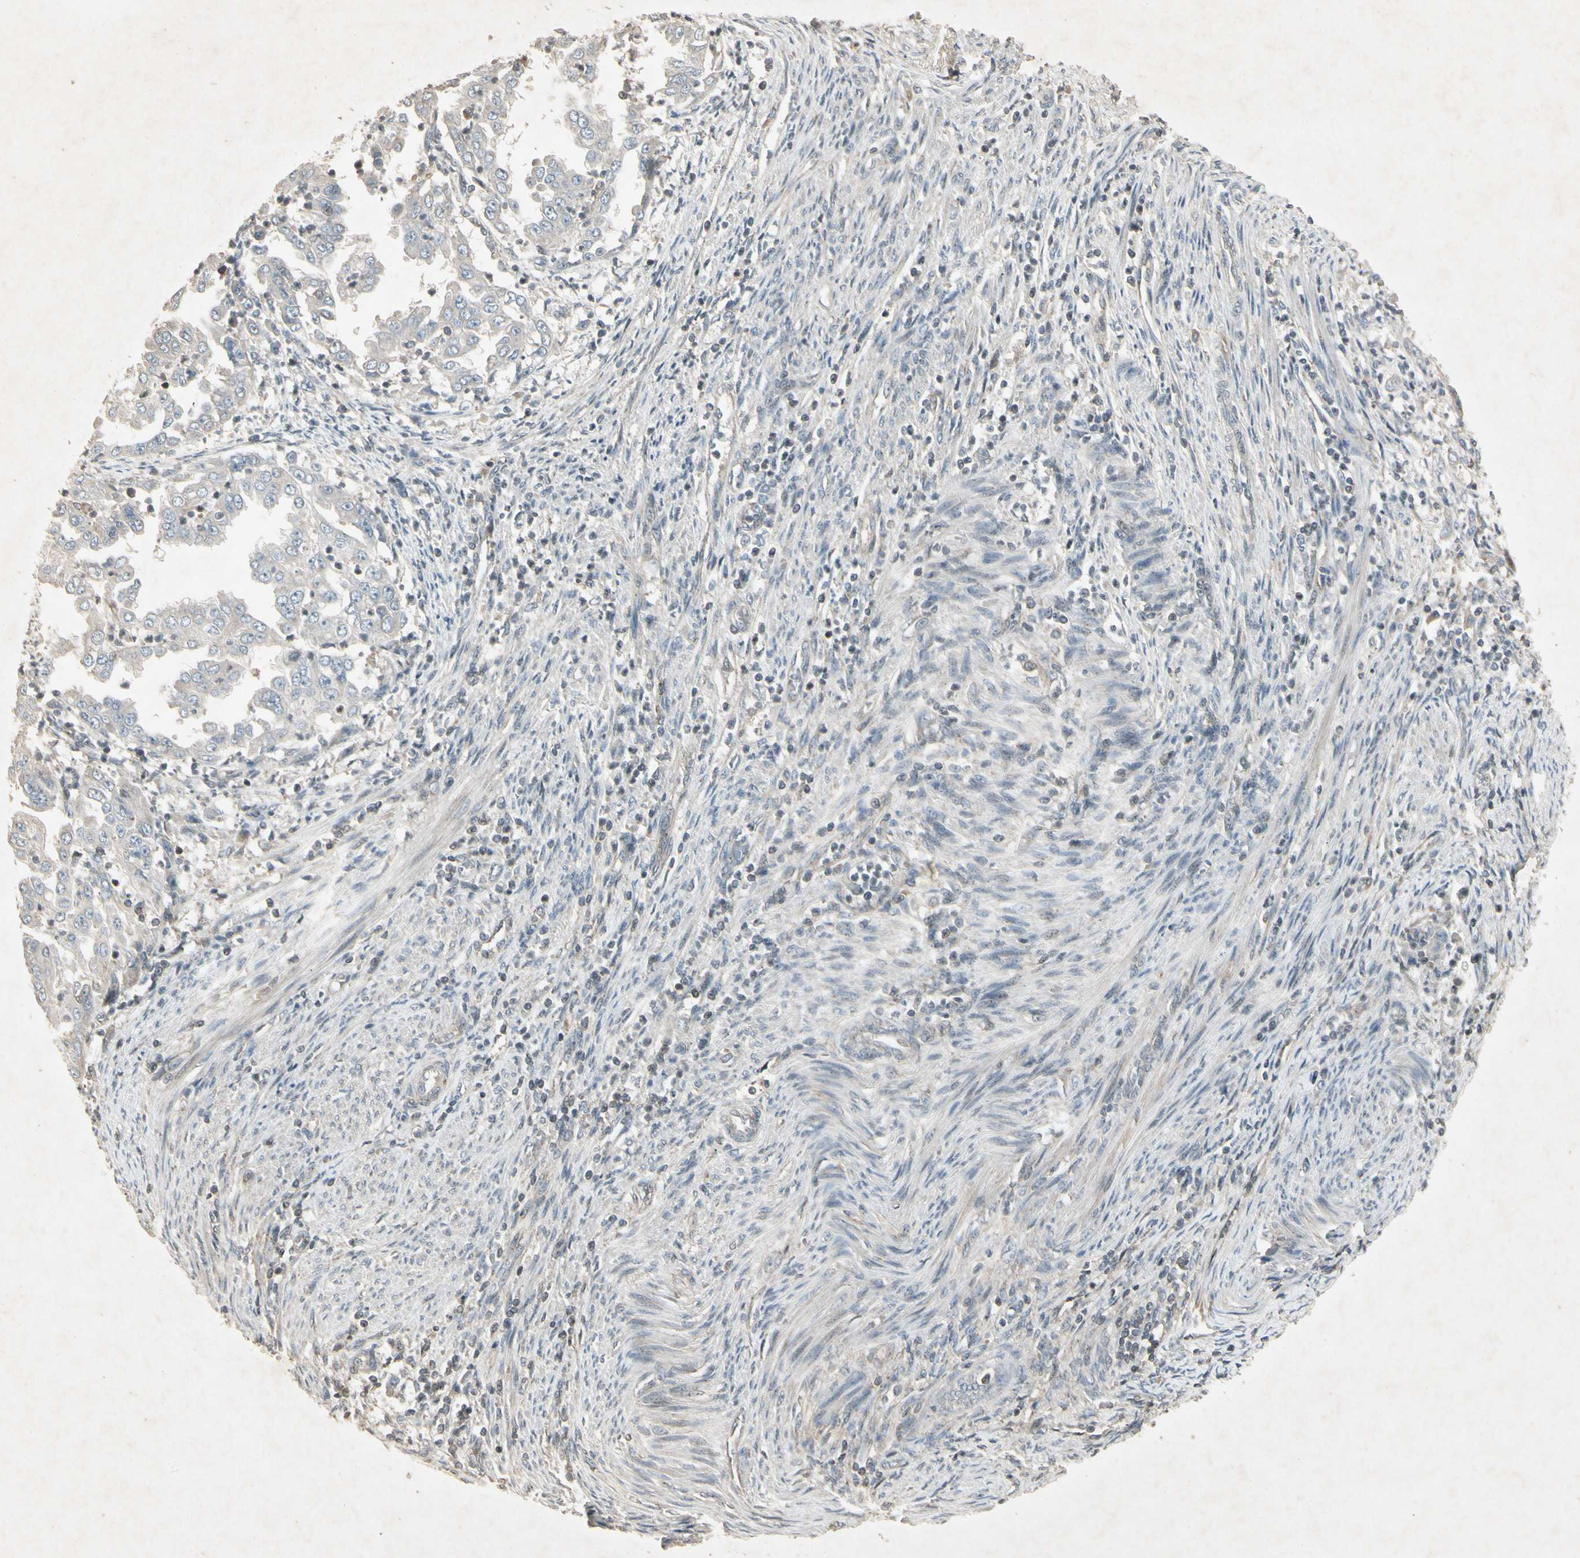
{"staining": {"intensity": "negative", "quantity": "none", "location": "none"}, "tissue": "endometrial cancer", "cell_type": "Tumor cells", "image_type": "cancer", "snomed": [{"axis": "morphology", "description": "Adenocarcinoma, NOS"}, {"axis": "topography", "description": "Endometrium"}], "caption": "This is a histopathology image of immunohistochemistry (IHC) staining of endometrial cancer, which shows no positivity in tumor cells.", "gene": "TEK", "patient": {"sex": "female", "age": 85}}